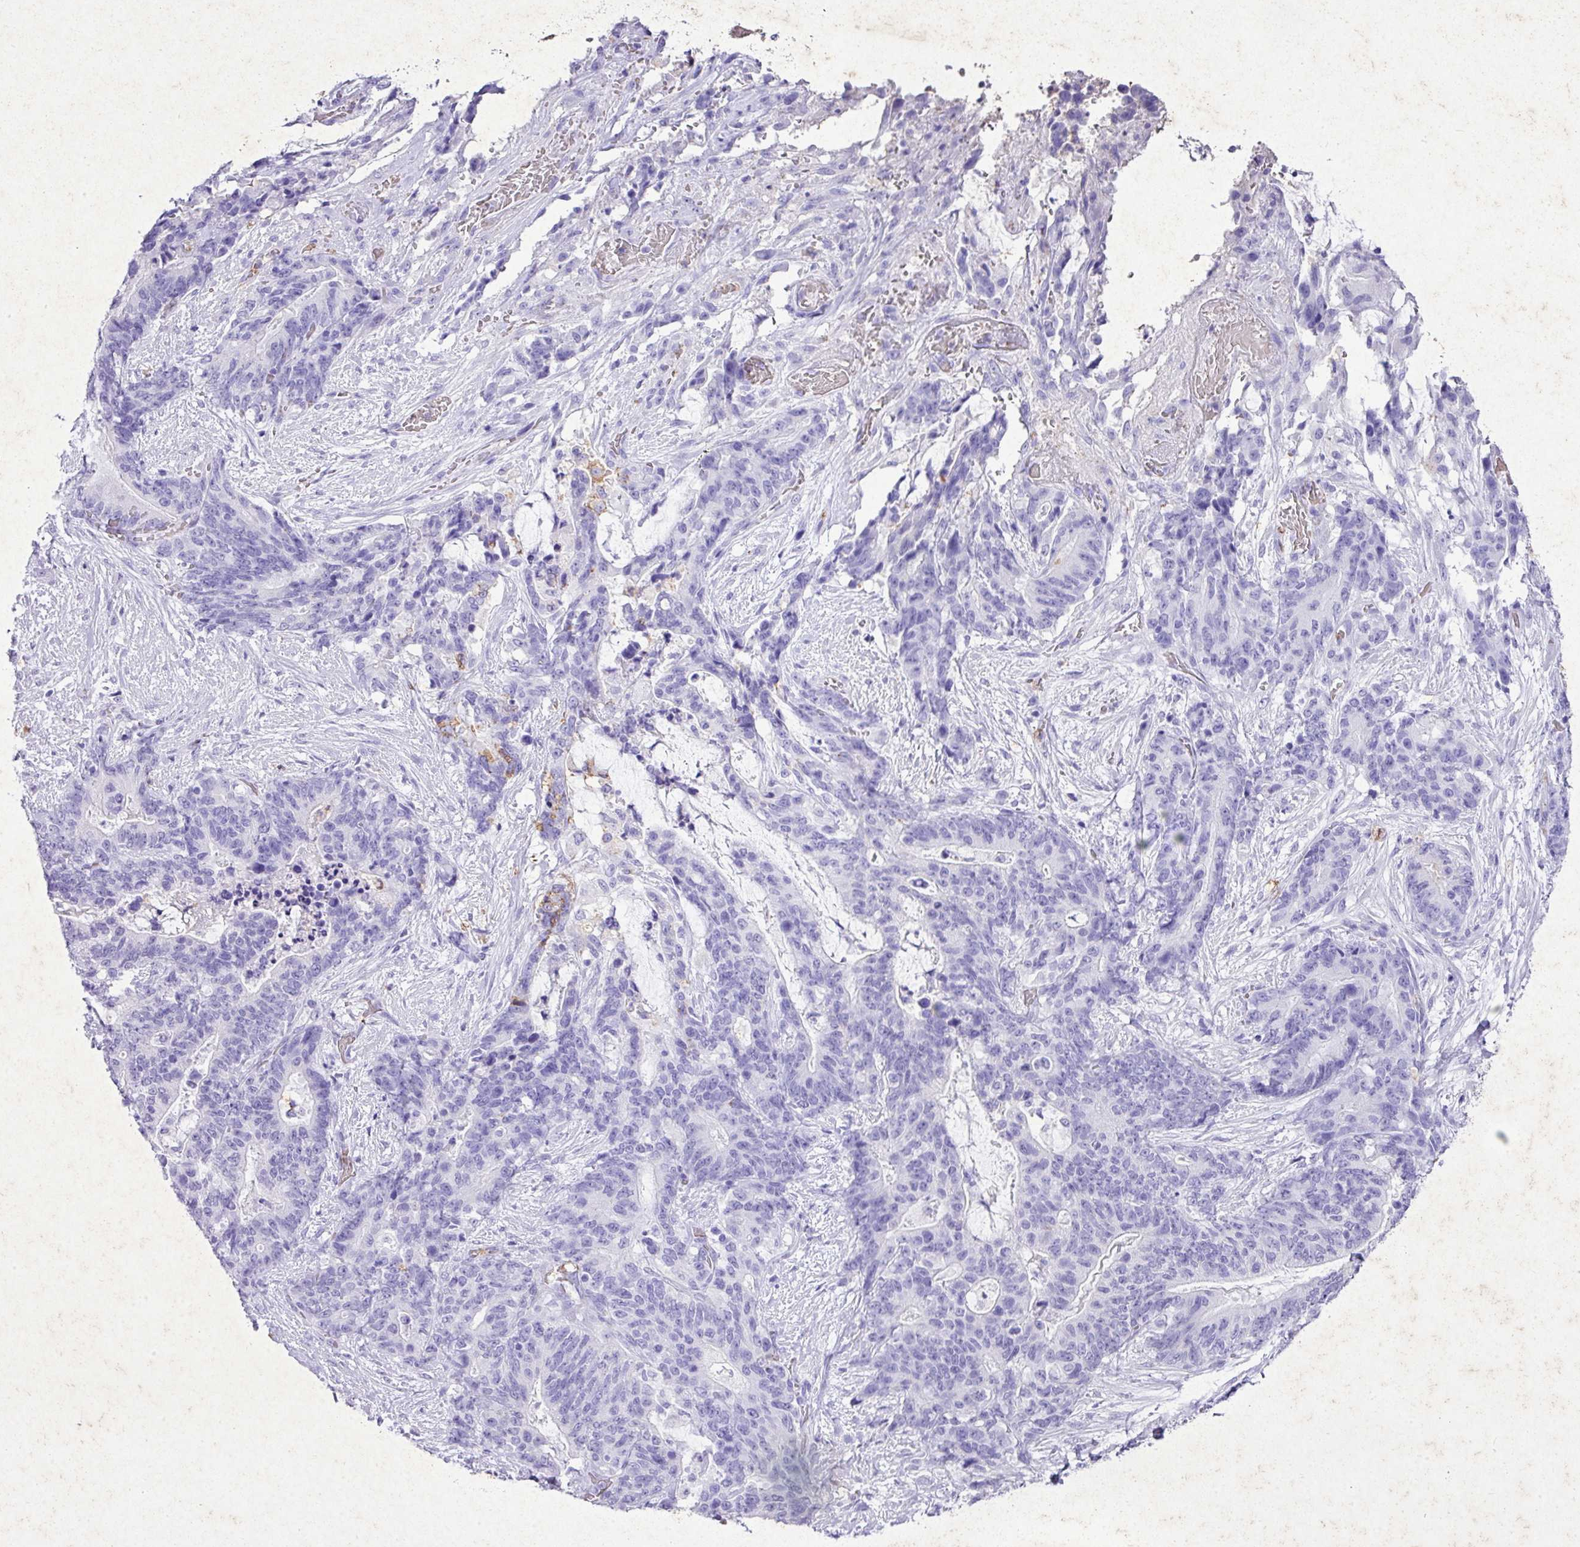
{"staining": {"intensity": "negative", "quantity": "none", "location": "none"}, "tissue": "stomach cancer", "cell_type": "Tumor cells", "image_type": "cancer", "snomed": [{"axis": "morphology", "description": "Normal tissue, NOS"}, {"axis": "morphology", "description": "Adenocarcinoma, NOS"}, {"axis": "topography", "description": "Stomach"}], "caption": "Stomach cancer stained for a protein using immunohistochemistry (IHC) exhibits no staining tumor cells.", "gene": "KCNJ11", "patient": {"sex": "female", "age": 64}}